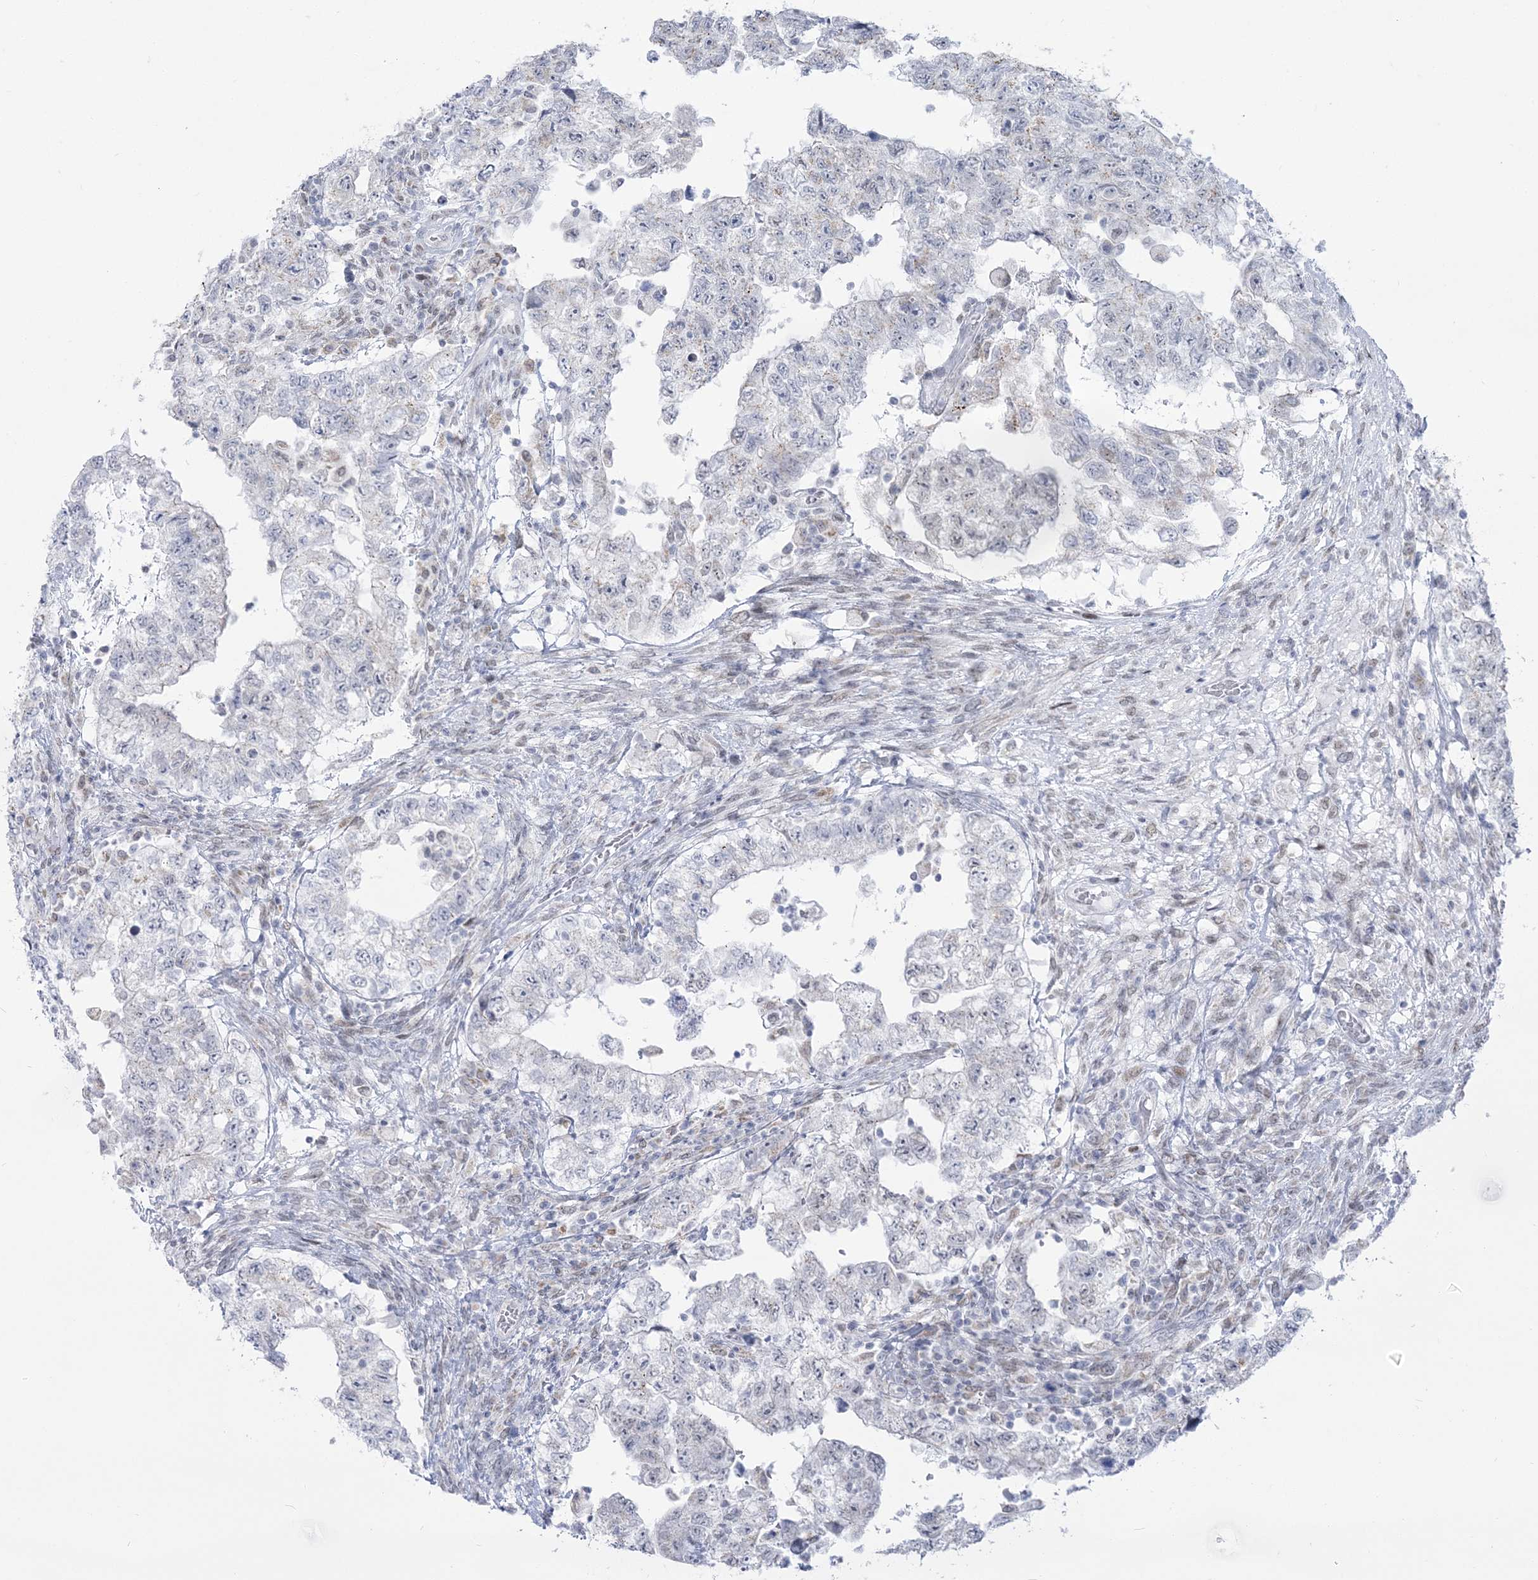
{"staining": {"intensity": "negative", "quantity": "none", "location": "none"}, "tissue": "testis cancer", "cell_type": "Tumor cells", "image_type": "cancer", "snomed": [{"axis": "morphology", "description": "Carcinoma, Embryonal, NOS"}, {"axis": "topography", "description": "Testis"}], "caption": "Protein analysis of testis cancer shows no significant staining in tumor cells.", "gene": "ZNF843", "patient": {"sex": "male", "age": 36}}